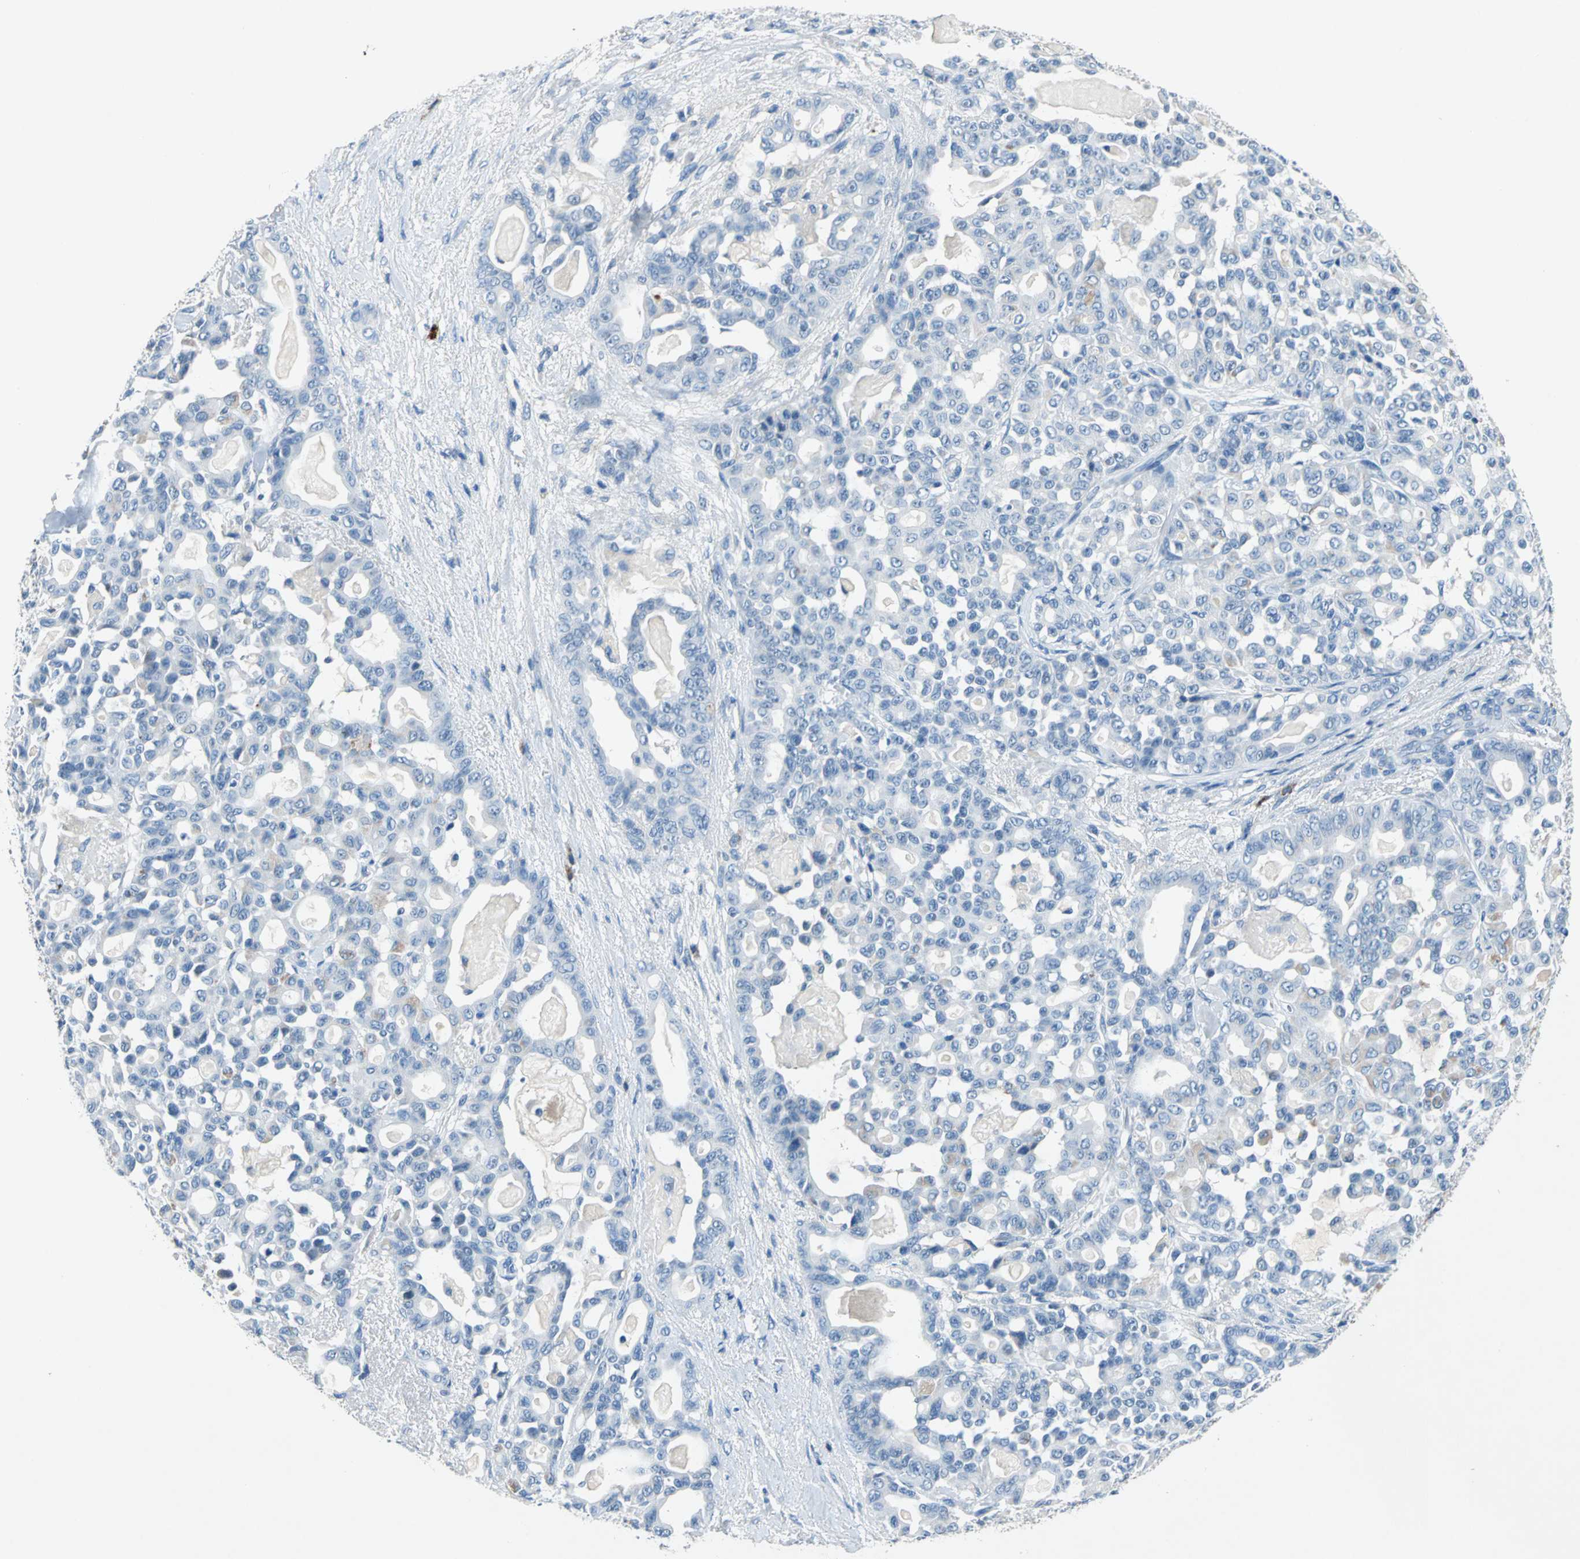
{"staining": {"intensity": "negative", "quantity": "none", "location": "none"}, "tissue": "pancreatic cancer", "cell_type": "Tumor cells", "image_type": "cancer", "snomed": [{"axis": "morphology", "description": "Adenocarcinoma, NOS"}, {"axis": "topography", "description": "Pancreas"}], "caption": "IHC histopathology image of human pancreatic cancer (adenocarcinoma) stained for a protein (brown), which demonstrates no expression in tumor cells.", "gene": "RPS13", "patient": {"sex": "male", "age": 63}}